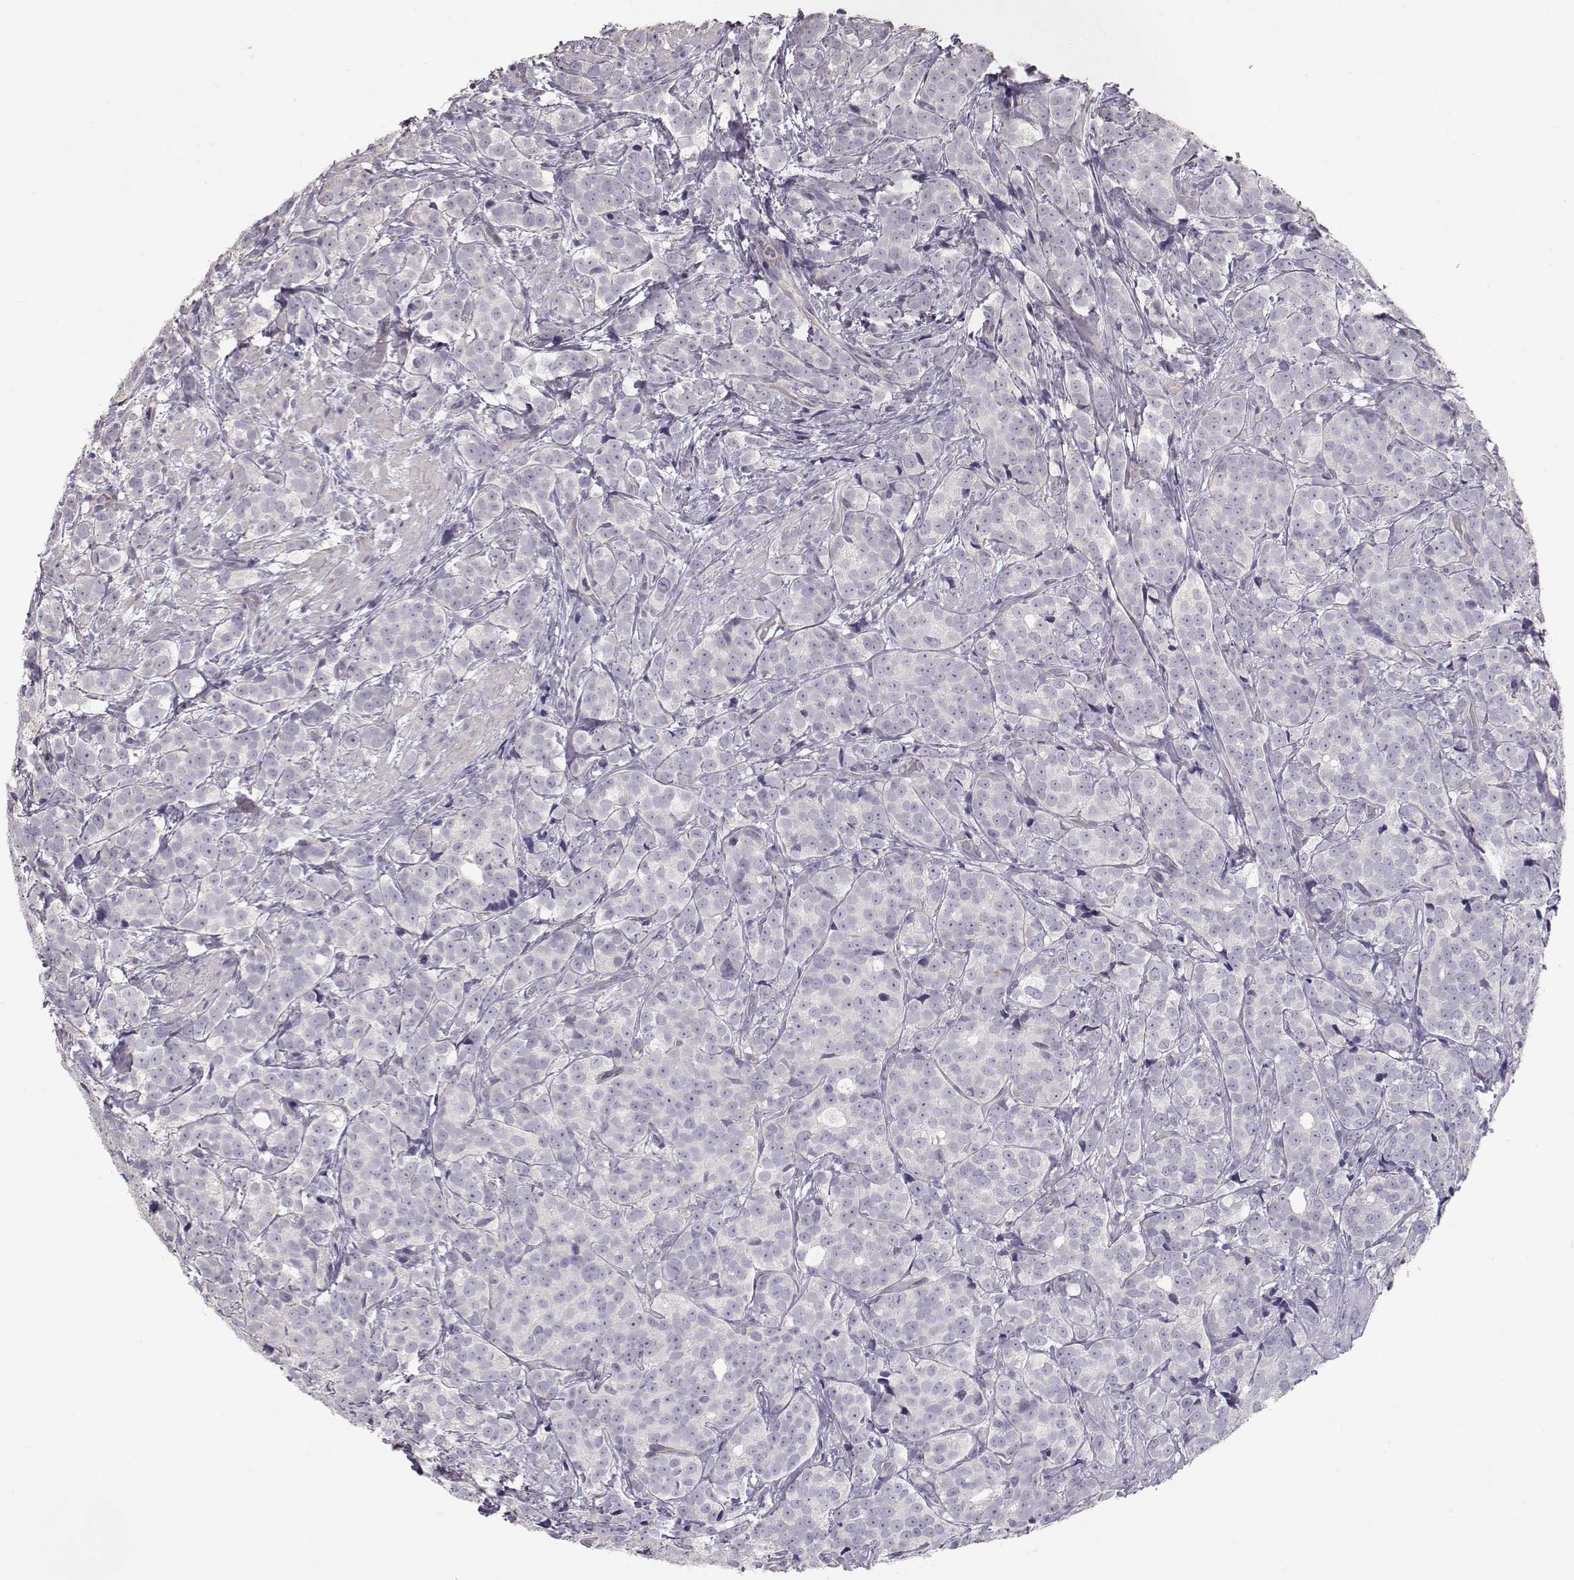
{"staining": {"intensity": "negative", "quantity": "none", "location": "none"}, "tissue": "prostate cancer", "cell_type": "Tumor cells", "image_type": "cancer", "snomed": [{"axis": "morphology", "description": "Adenocarcinoma, High grade"}, {"axis": "topography", "description": "Prostate"}], "caption": "The histopathology image demonstrates no staining of tumor cells in high-grade adenocarcinoma (prostate).", "gene": "SLC18A1", "patient": {"sex": "male", "age": 53}}